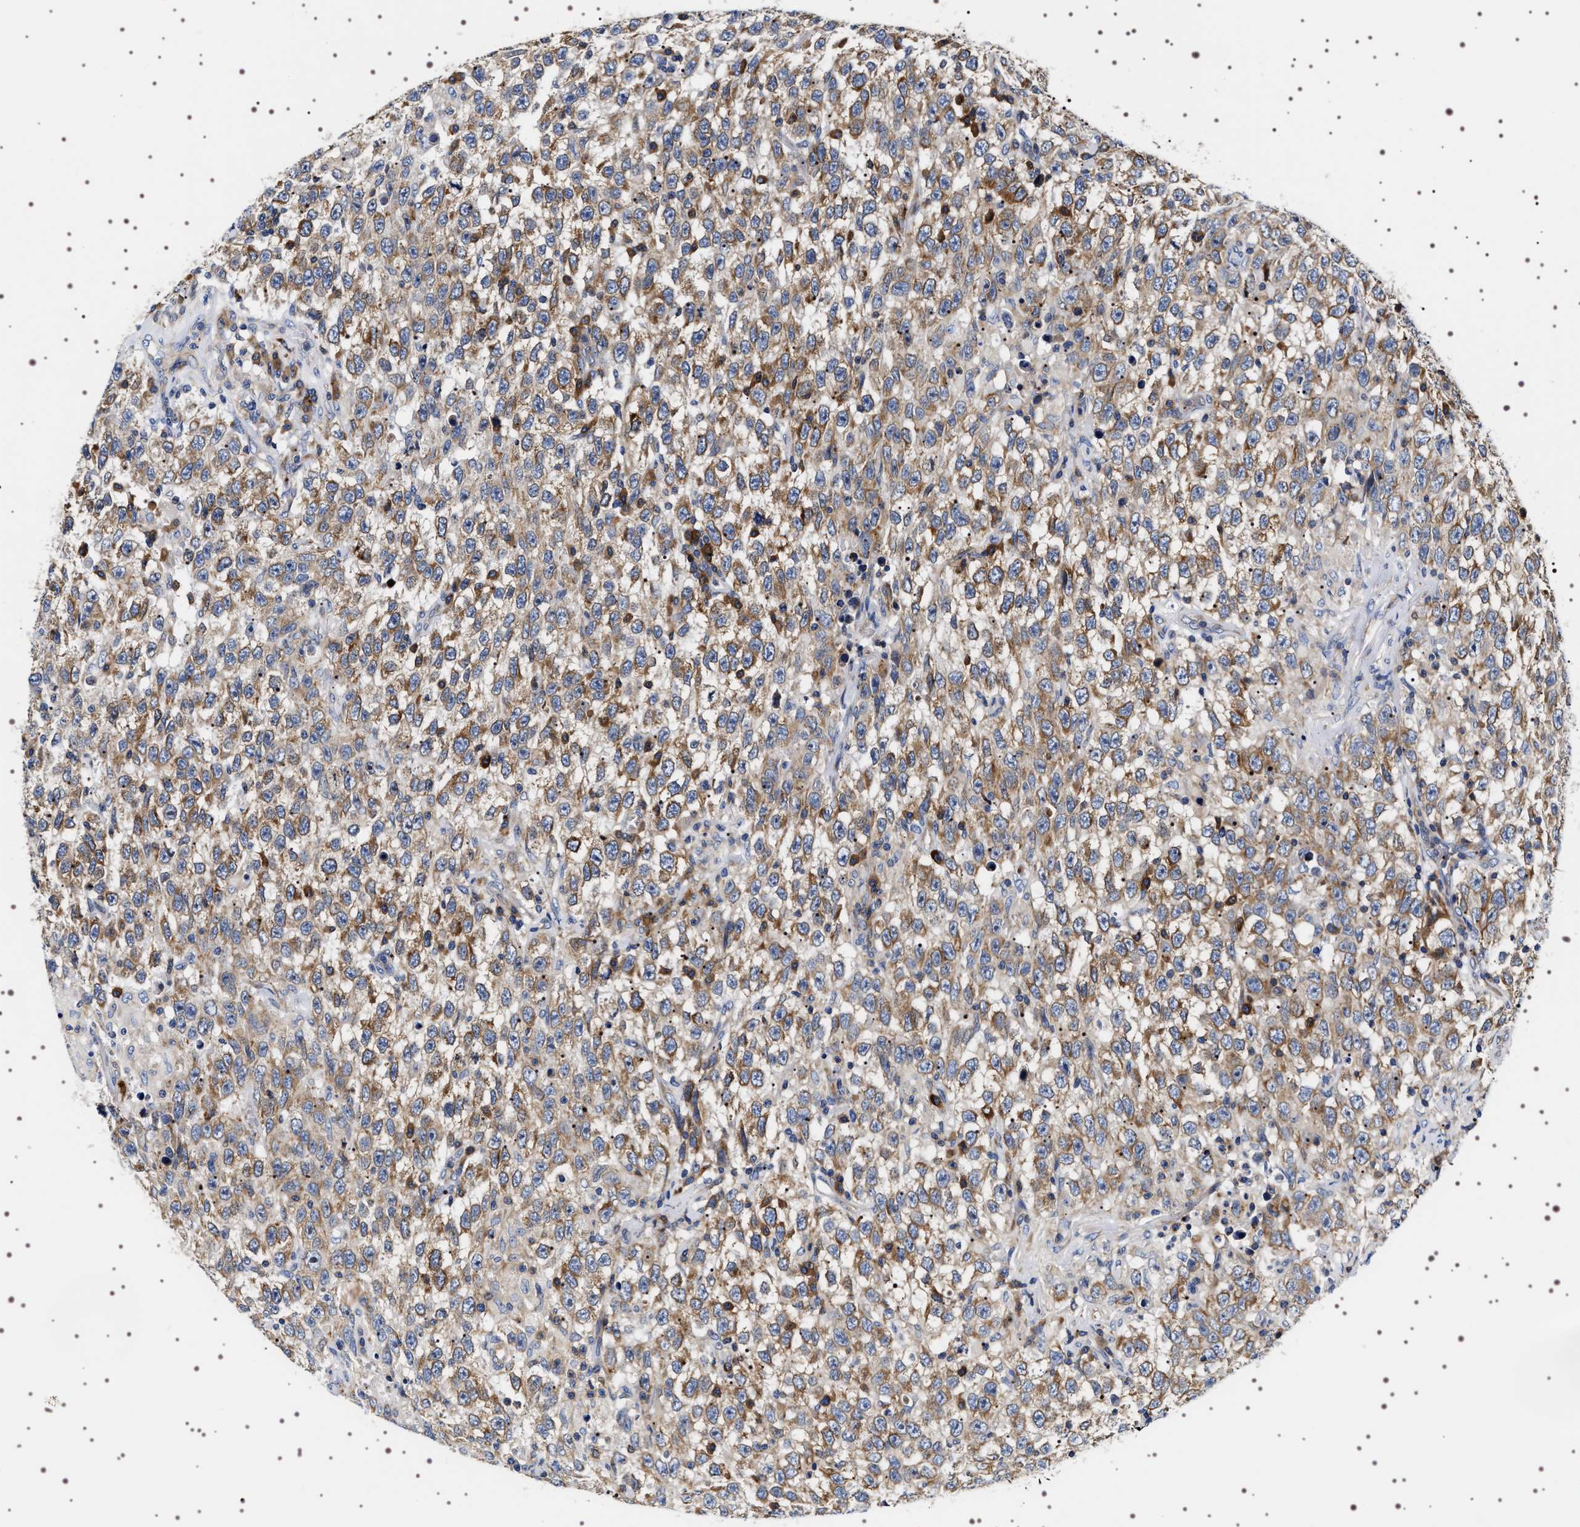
{"staining": {"intensity": "moderate", "quantity": ">75%", "location": "cytoplasmic/membranous"}, "tissue": "testis cancer", "cell_type": "Tumor cells", "image_type": "cancer", "snomed": [{"axis": "morphology", "description": "Seminoma, NOS"}, {"axis": "topography", "description": "Testis"}], "caption": "Protein staining of testis cancer tissue demonstrates moderate cytoplasmic/membranous expression in about >75% of tumor cells.", "gene": "SQLE", "patient": {"sex": "male", "age": 41}}